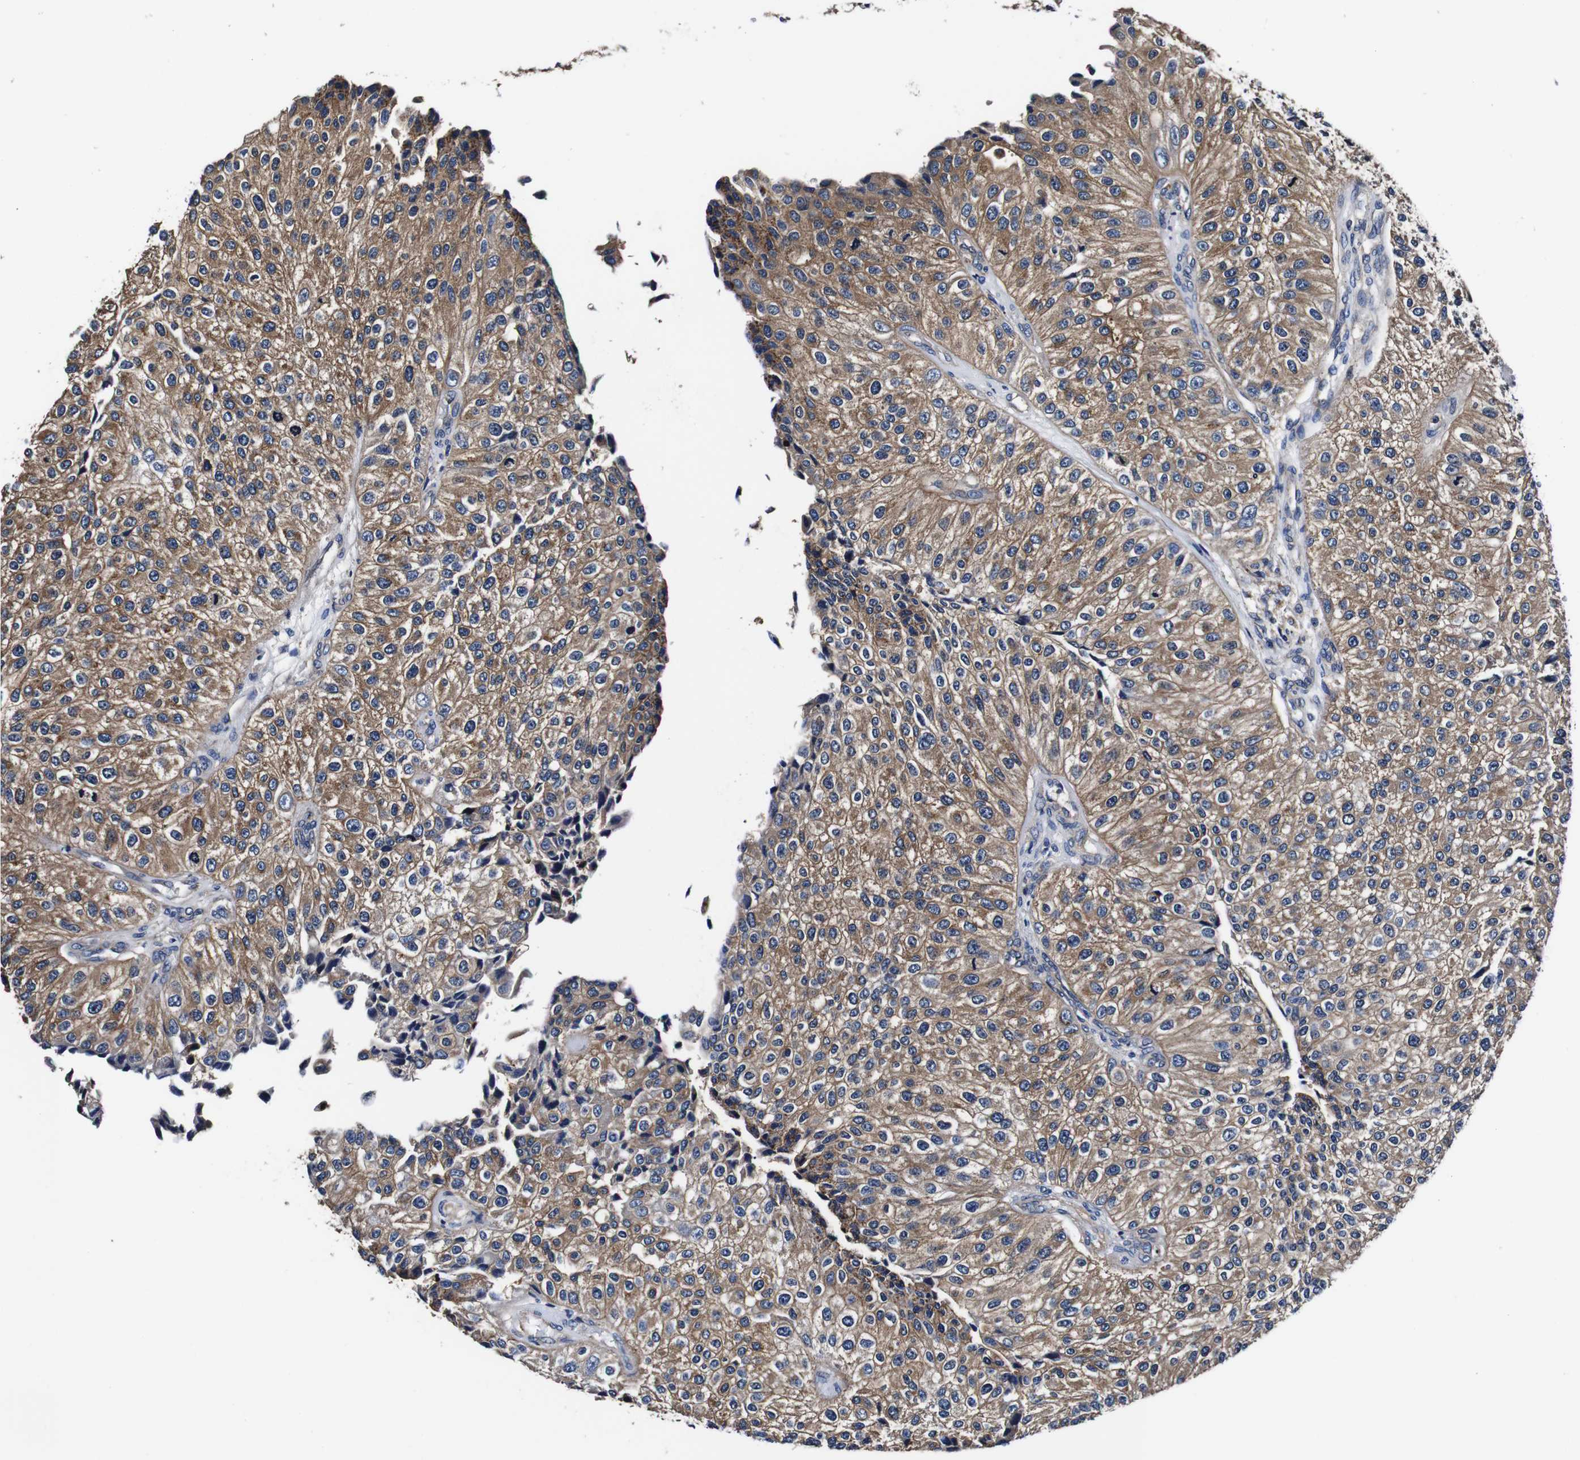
{"staining": {"intensity": "moderate", "quantity": ">75%", "location": "cytoplasmic/membranous"}, "tissue": "urothelial cancer", "cell_type": "Tumor cells", "image_type": "cancer", "snomed": [{"axis": "morphology", "description": "Urothelial carcinoma, High grade"}, {"axis": "topography", "description": "Kidney"}, {"axis": "topography", "description": "Urinary bladder"}], "caption": "This photomicrograph exhibits immunohistochemistry (IHC) staining of human urothelial cancer, with medium moderate cytoplasmic/membranous positivity in approximately >75% of tumor cells.", "gene": "PDCD6IP", "patient": {"sex": "male", "age": 77}}